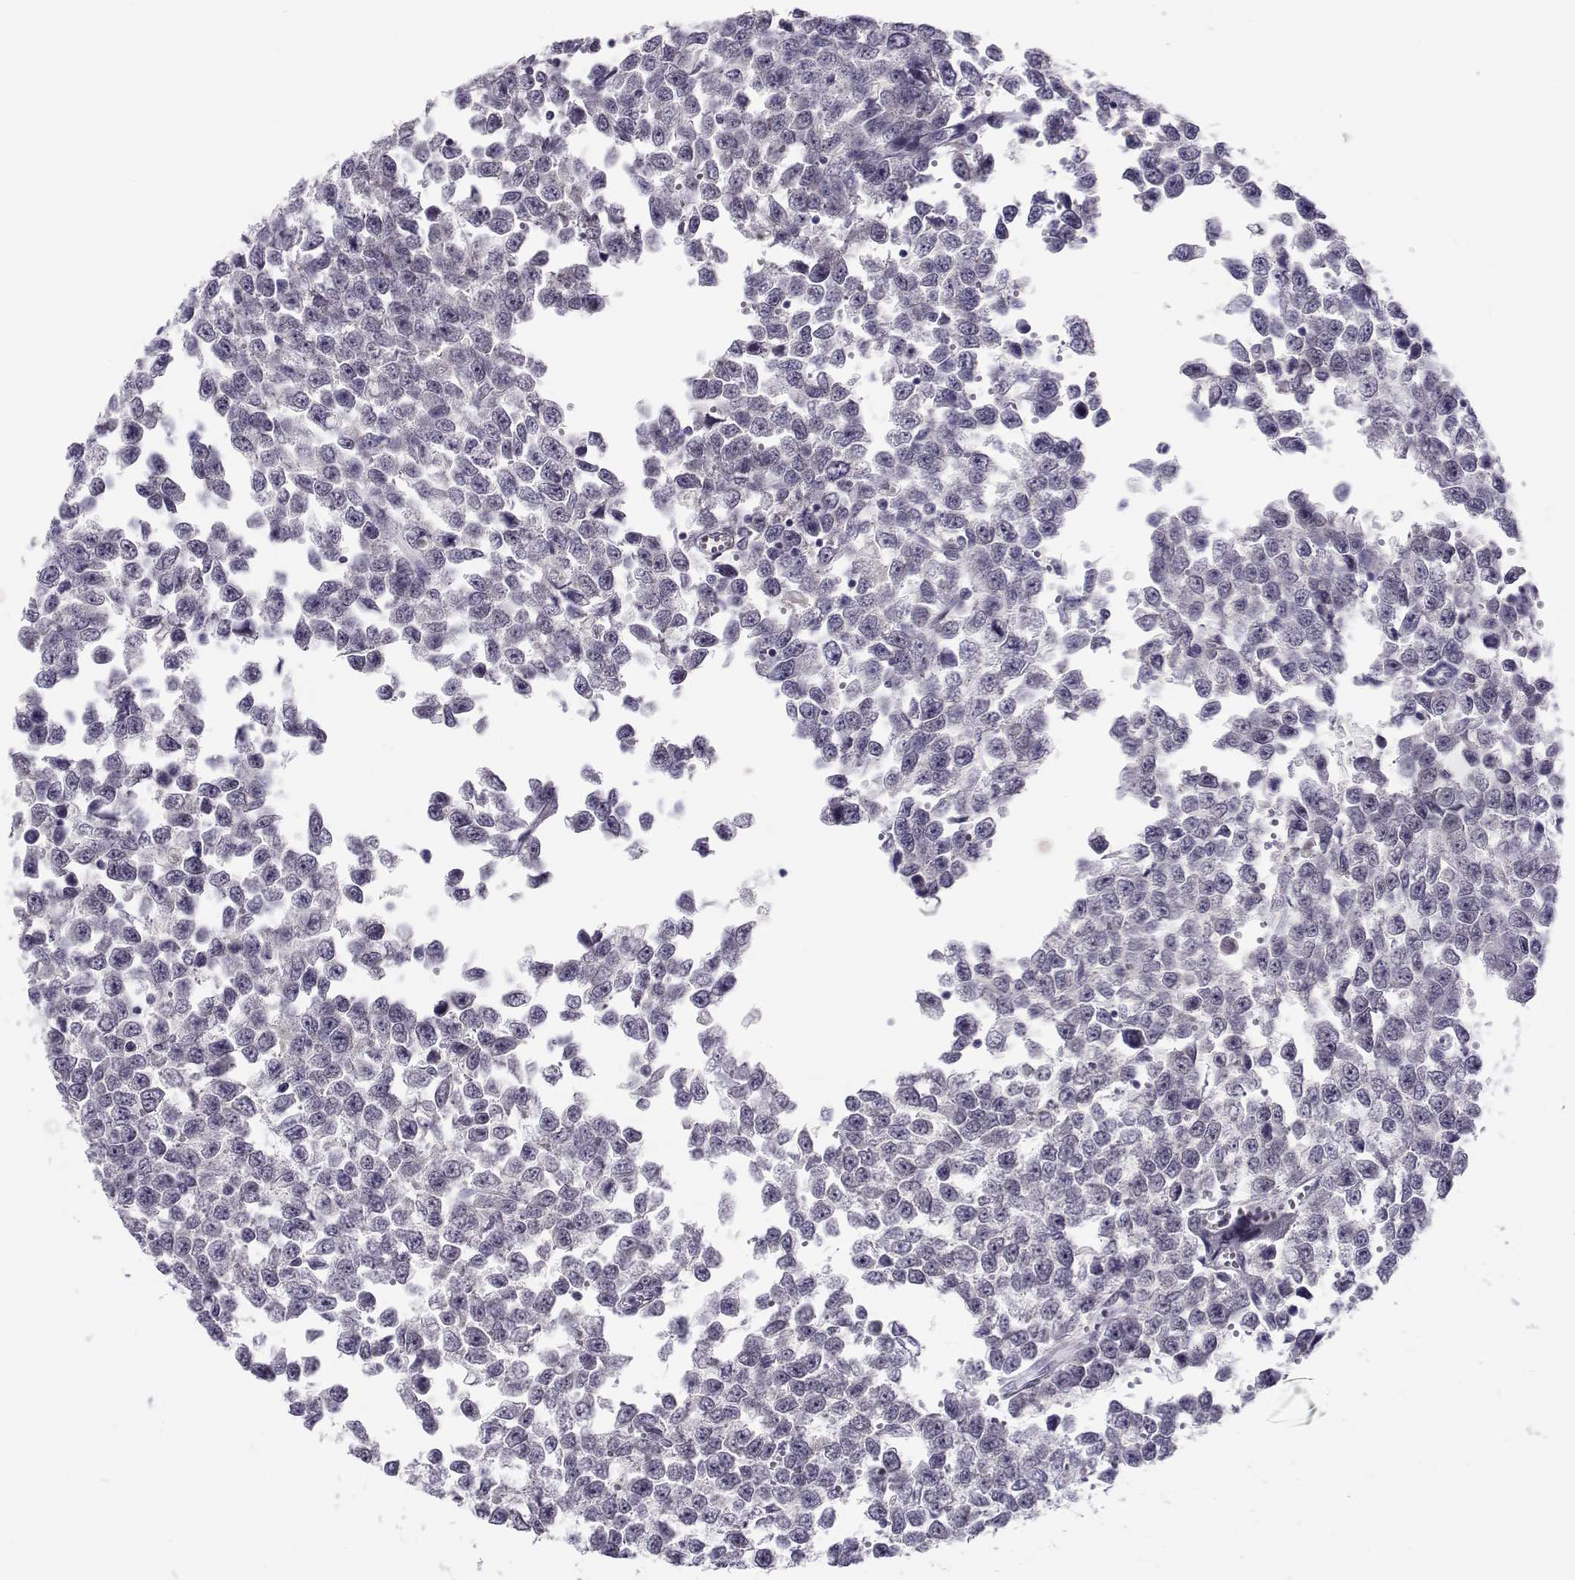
{"staining": {"intensity": "negative", "quantity": "none", "location": "none"}, "tissue": "testis cancer", "cell_type": "Tumor cells", "image_type": "cancer", "snomed": [{"axis": "morphology", "description": "Normal tissue, NOS"}, {"axis": "morphology", "description": "Seminoma, NOS"}, {"axis": "topography", "description": "Testis"}, {"axis": "topography", "description": "Epididymis"}], "caption": "The histopathology image exhibits no significant positivity in tumor cells of testis cancer.", "gene": "C16orf86", "patient": {"sex": "male", "age": 34}}